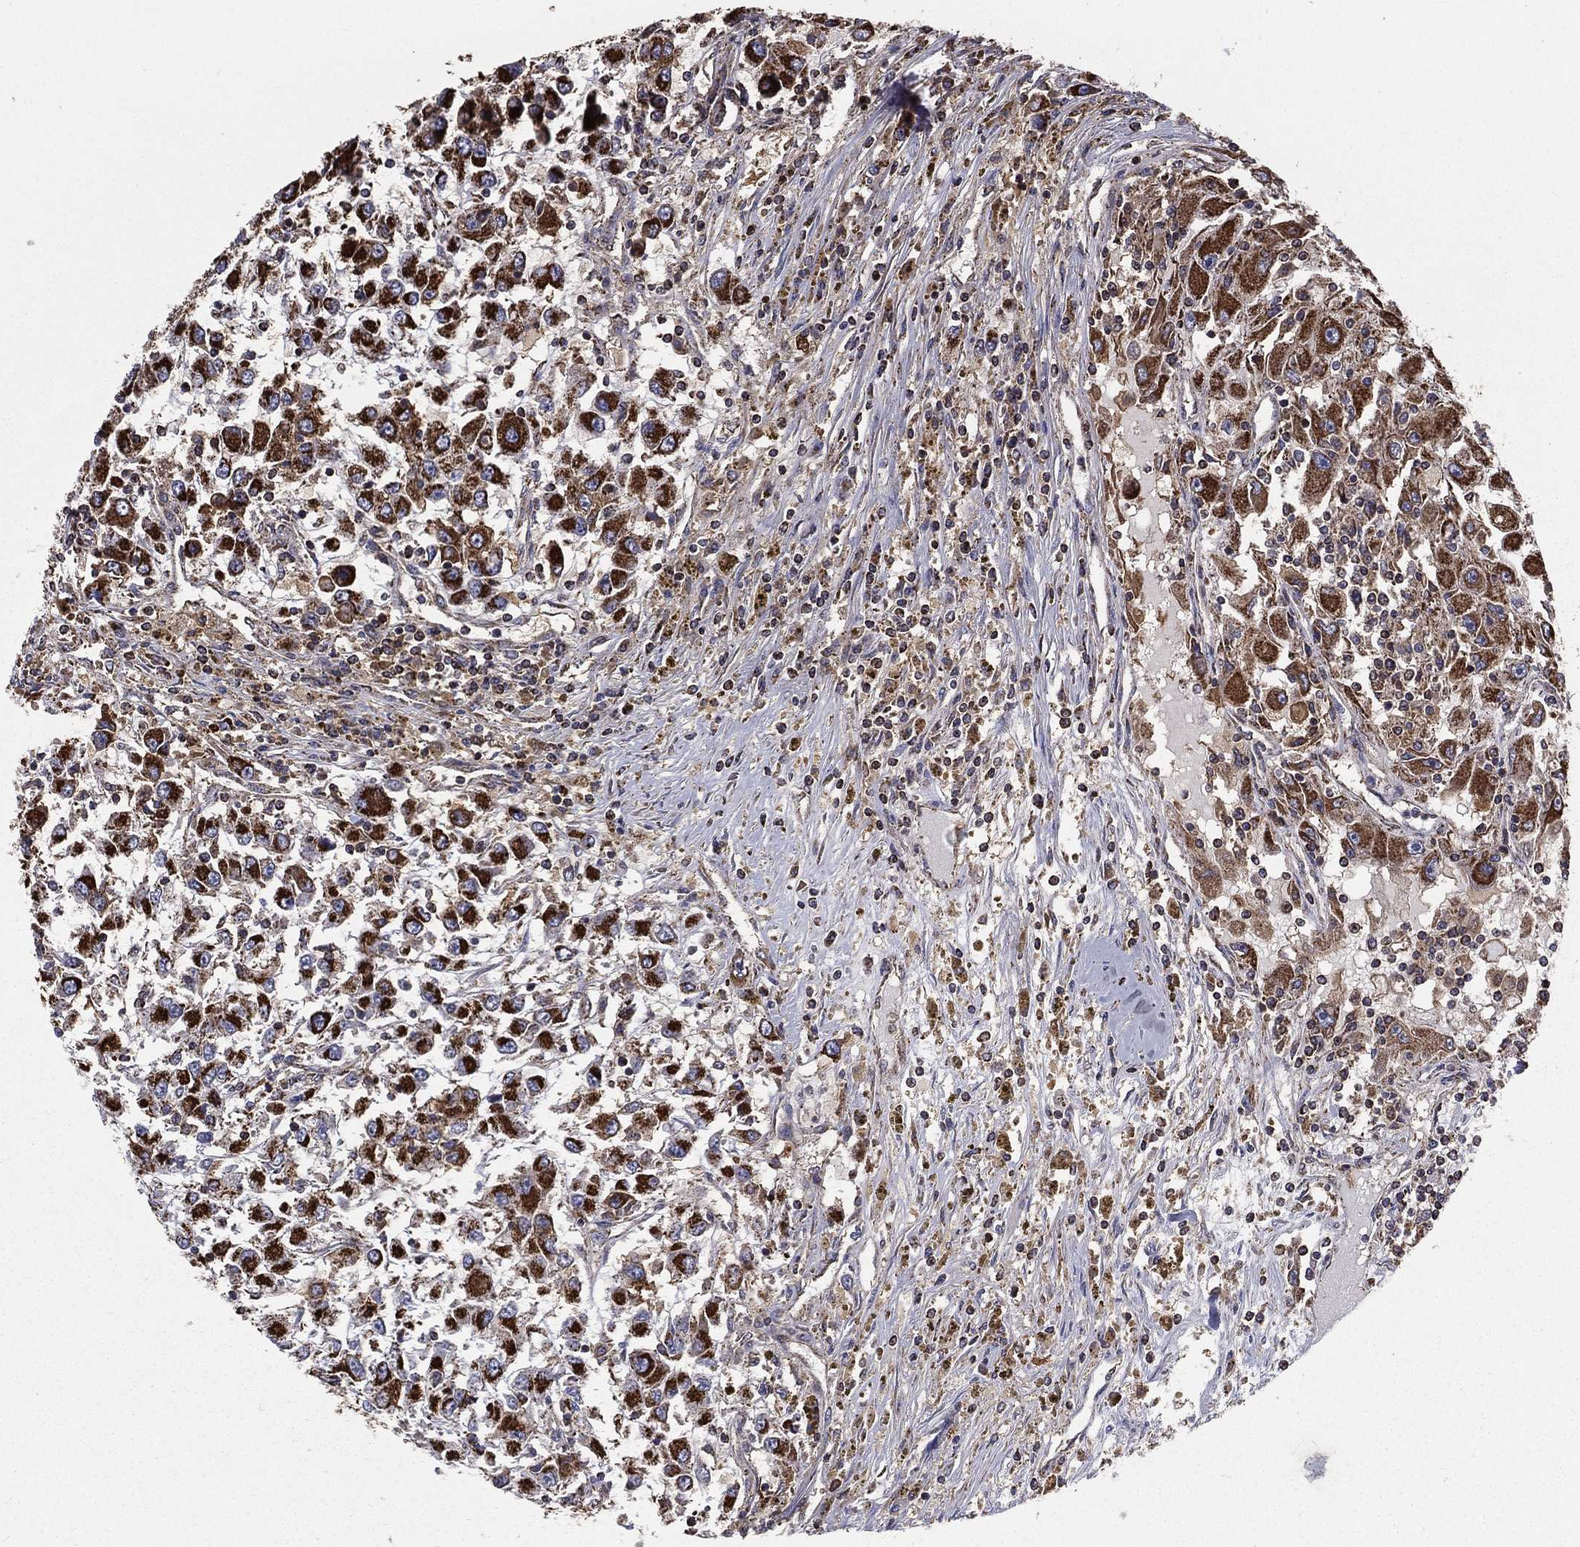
{"staining": {"intensity": "strong", "quantity": ">75%", "location": "cytoplasmic/membranous"}, "tissue": "renal cancer", "cell_type": "Tumor cells", "image_type": "cancer", "snomed": [{"axis": "morphology", "description": "Adenocarcinoma, NOS"}, {"axis": "topography", "description": "Kidney"}], "caption": "Brown immunohistochemical staining in human adenocarcinoma (renal) demonstrates strong cytoplasmic/membranous positivity in approximately >75% of tumor cells.", "gene": "RIGI", "patient": {"sex": "female", "age": 67}}